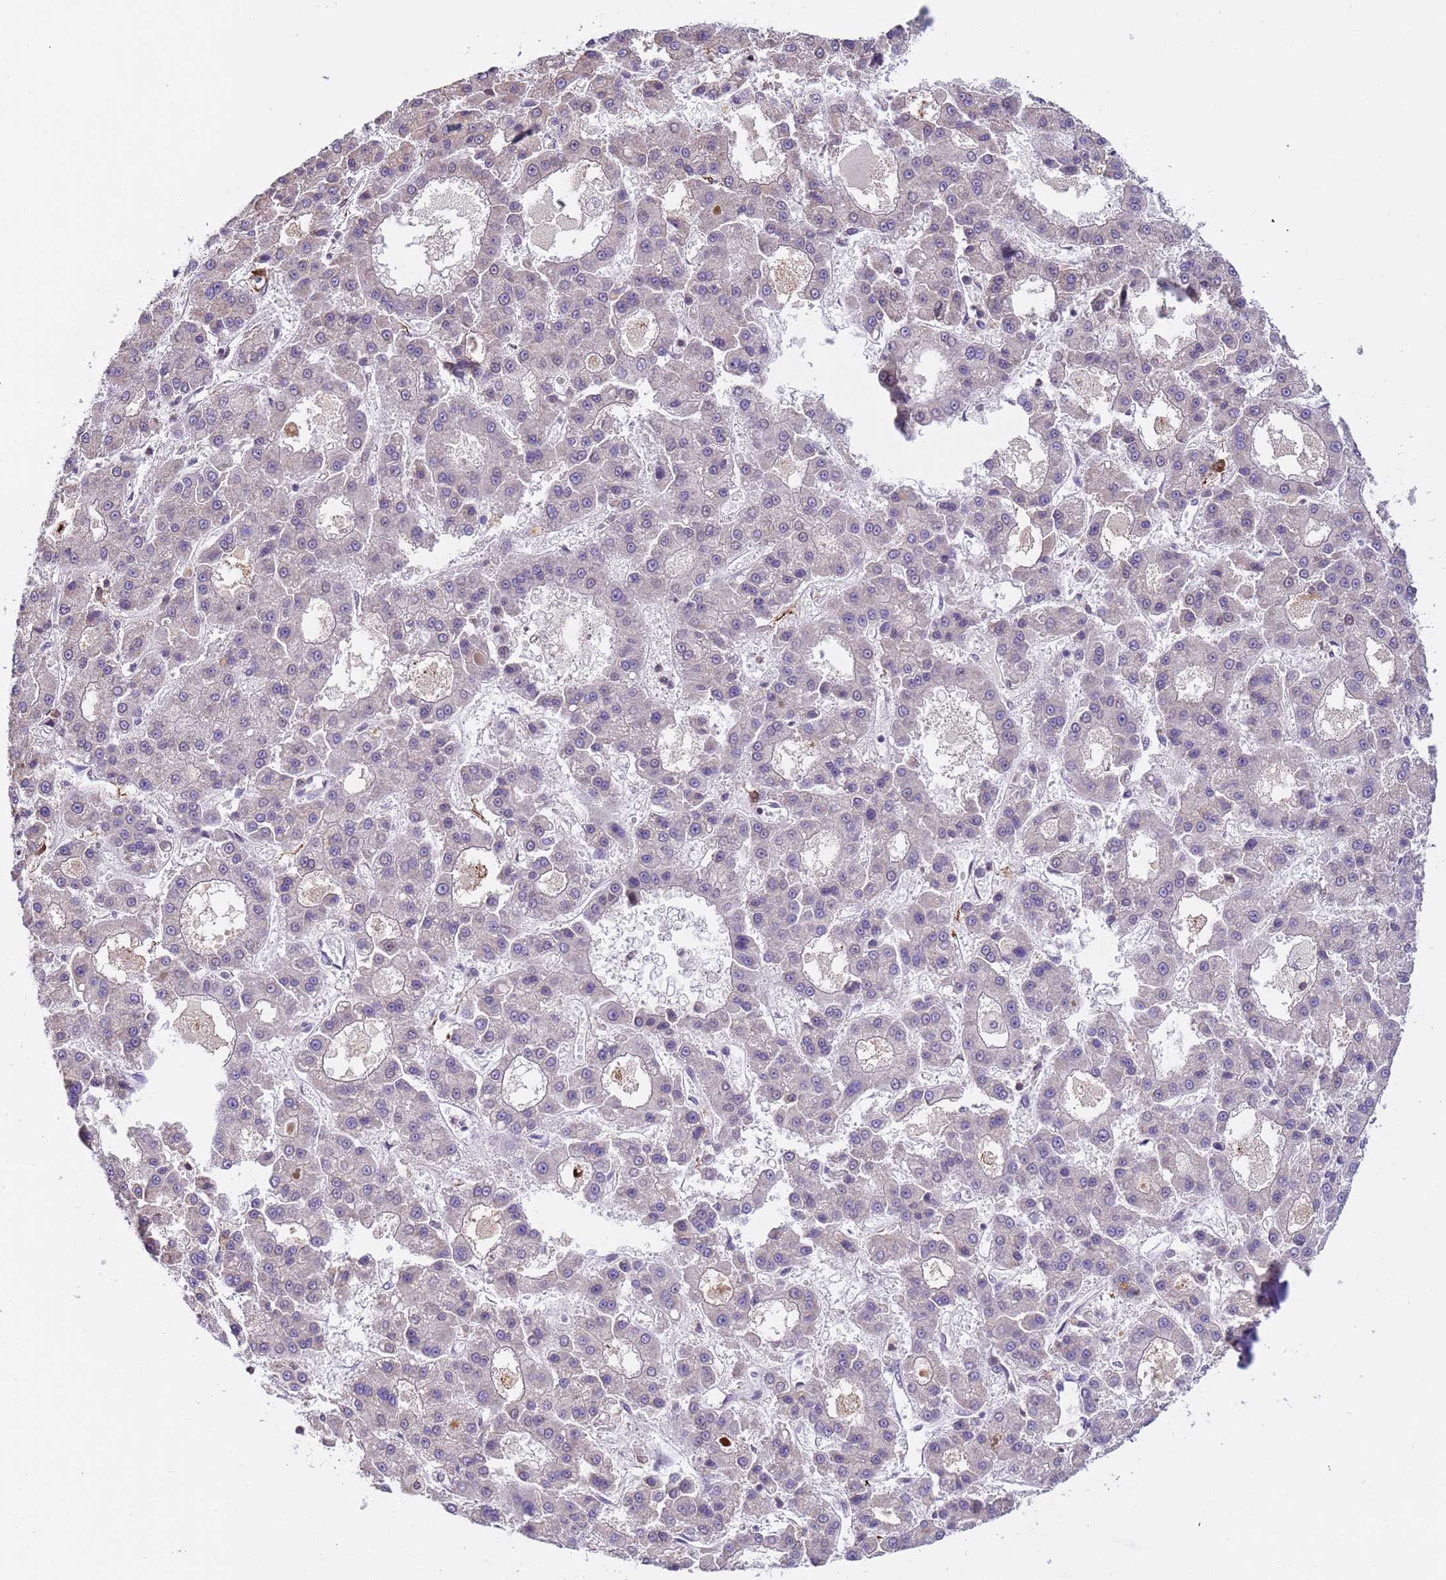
{"staining": {"intensity": "negative", "quantity": "none", "location": "none"}, "tissue": "liver cancer", "cell_type": "Tumor cells", "image_type": "cancer", "snomed": [{"axis": "morphology", "description": "Carcinoma, Hepatocellular, NOS"}, {"axis": "topography", "description": "Liver"}], "caption": "There is no significant expression in tumor cells of liver cancer (hepatocellular carcinoma).", "gene": "PLCXD3", "patient": {"sex": "male", "age": 70}}